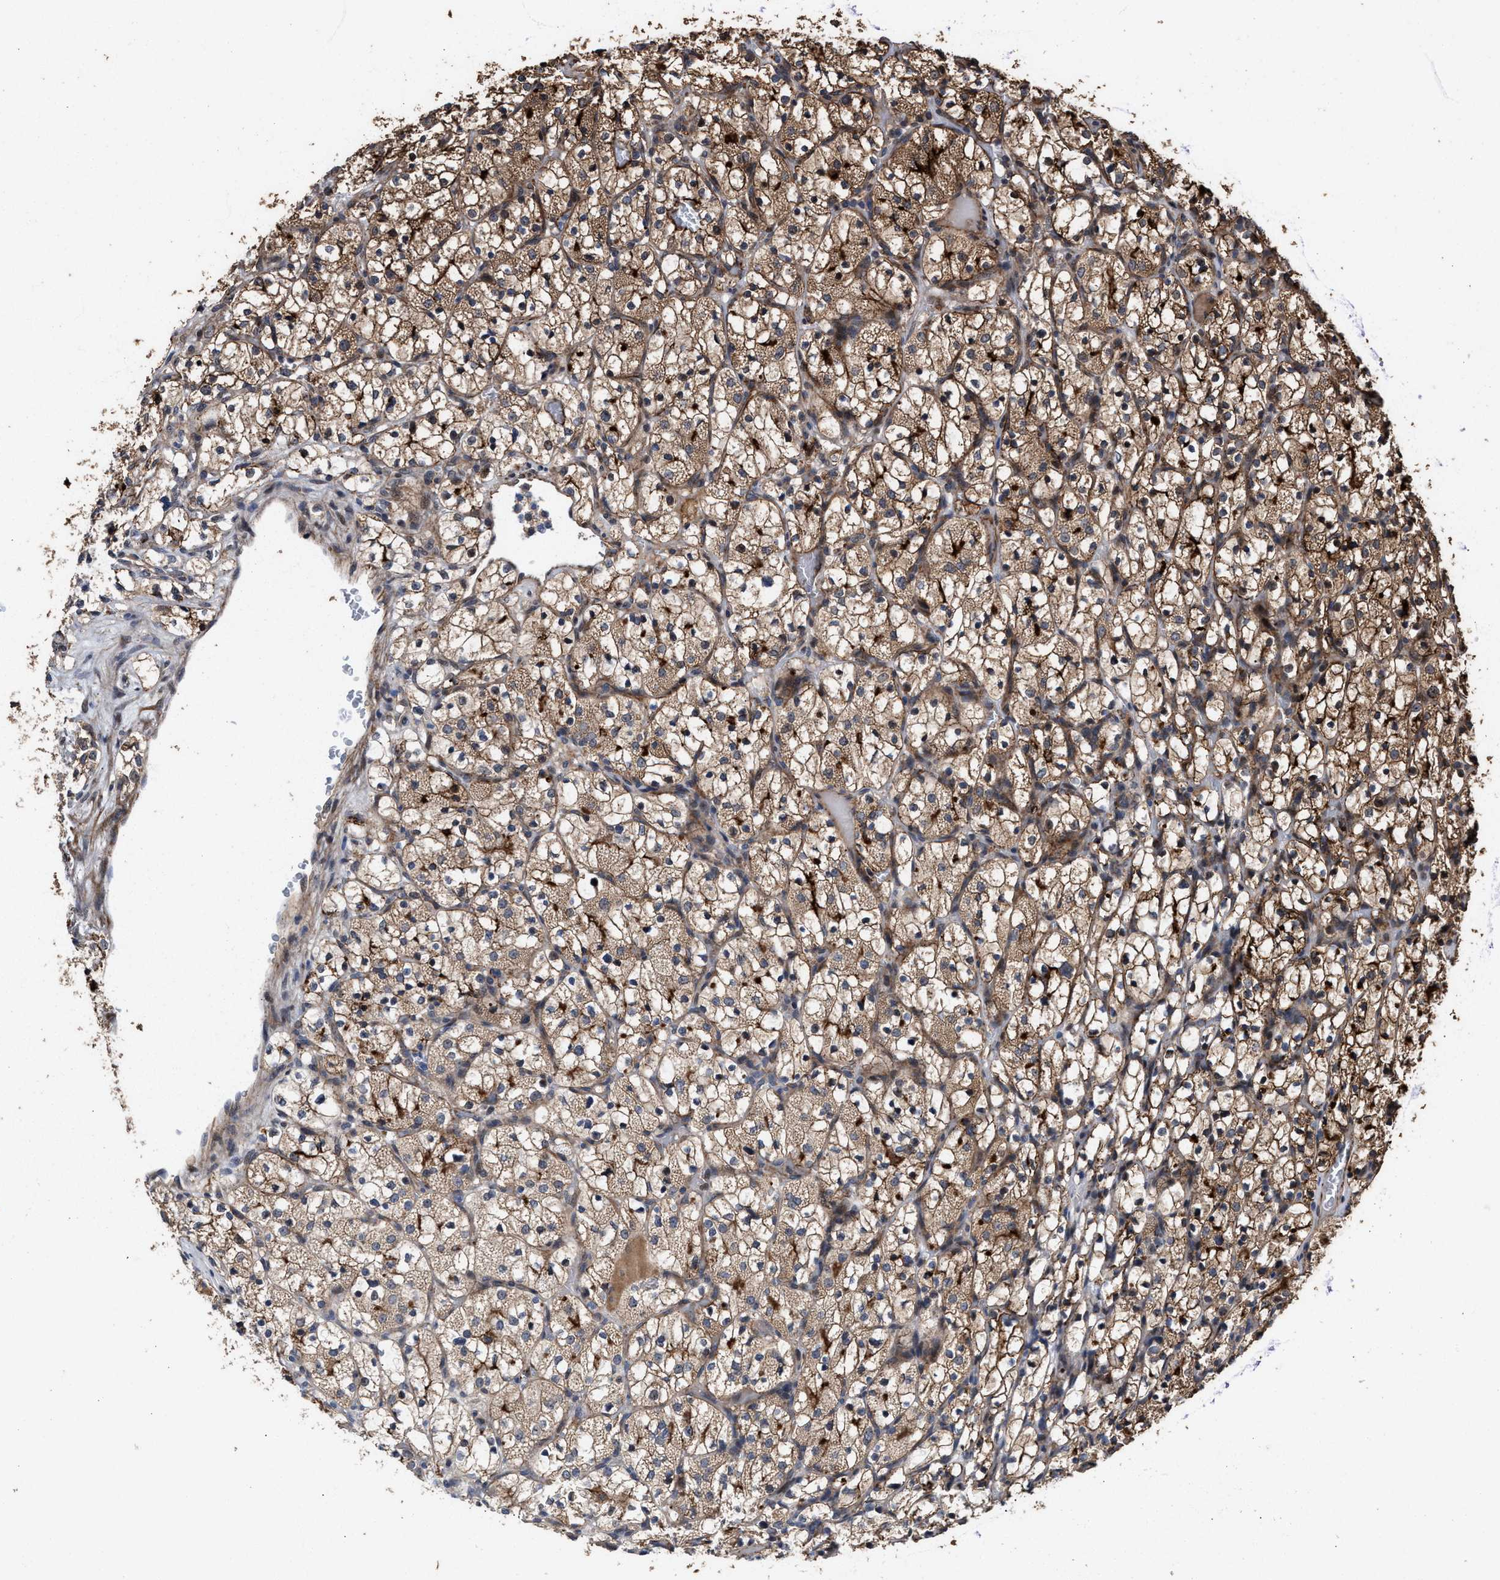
{"staining": {"intensity": "moderate", "quantity": ">75%", "location": "cytoplasmic/membranous"}, "tissue": "renal cancer", "cell_type": "Tumor cells", "image_type": "cancer", "snomed": [{"axis": "morphology", "description": "Adenocarcinoma, NOS"}, {"axis": "topography", "description": "Kidney"}], "caption": "Immunohistochemistry (IHC) (DAB) staining of human adenocarcinoma (renal) reveals moderate cytoplasmic/membranous protein positivity in approximately >75% of tumor cells.", "gene": "ZNHIT6", "patient": {"sex": "female", "age": 69}}